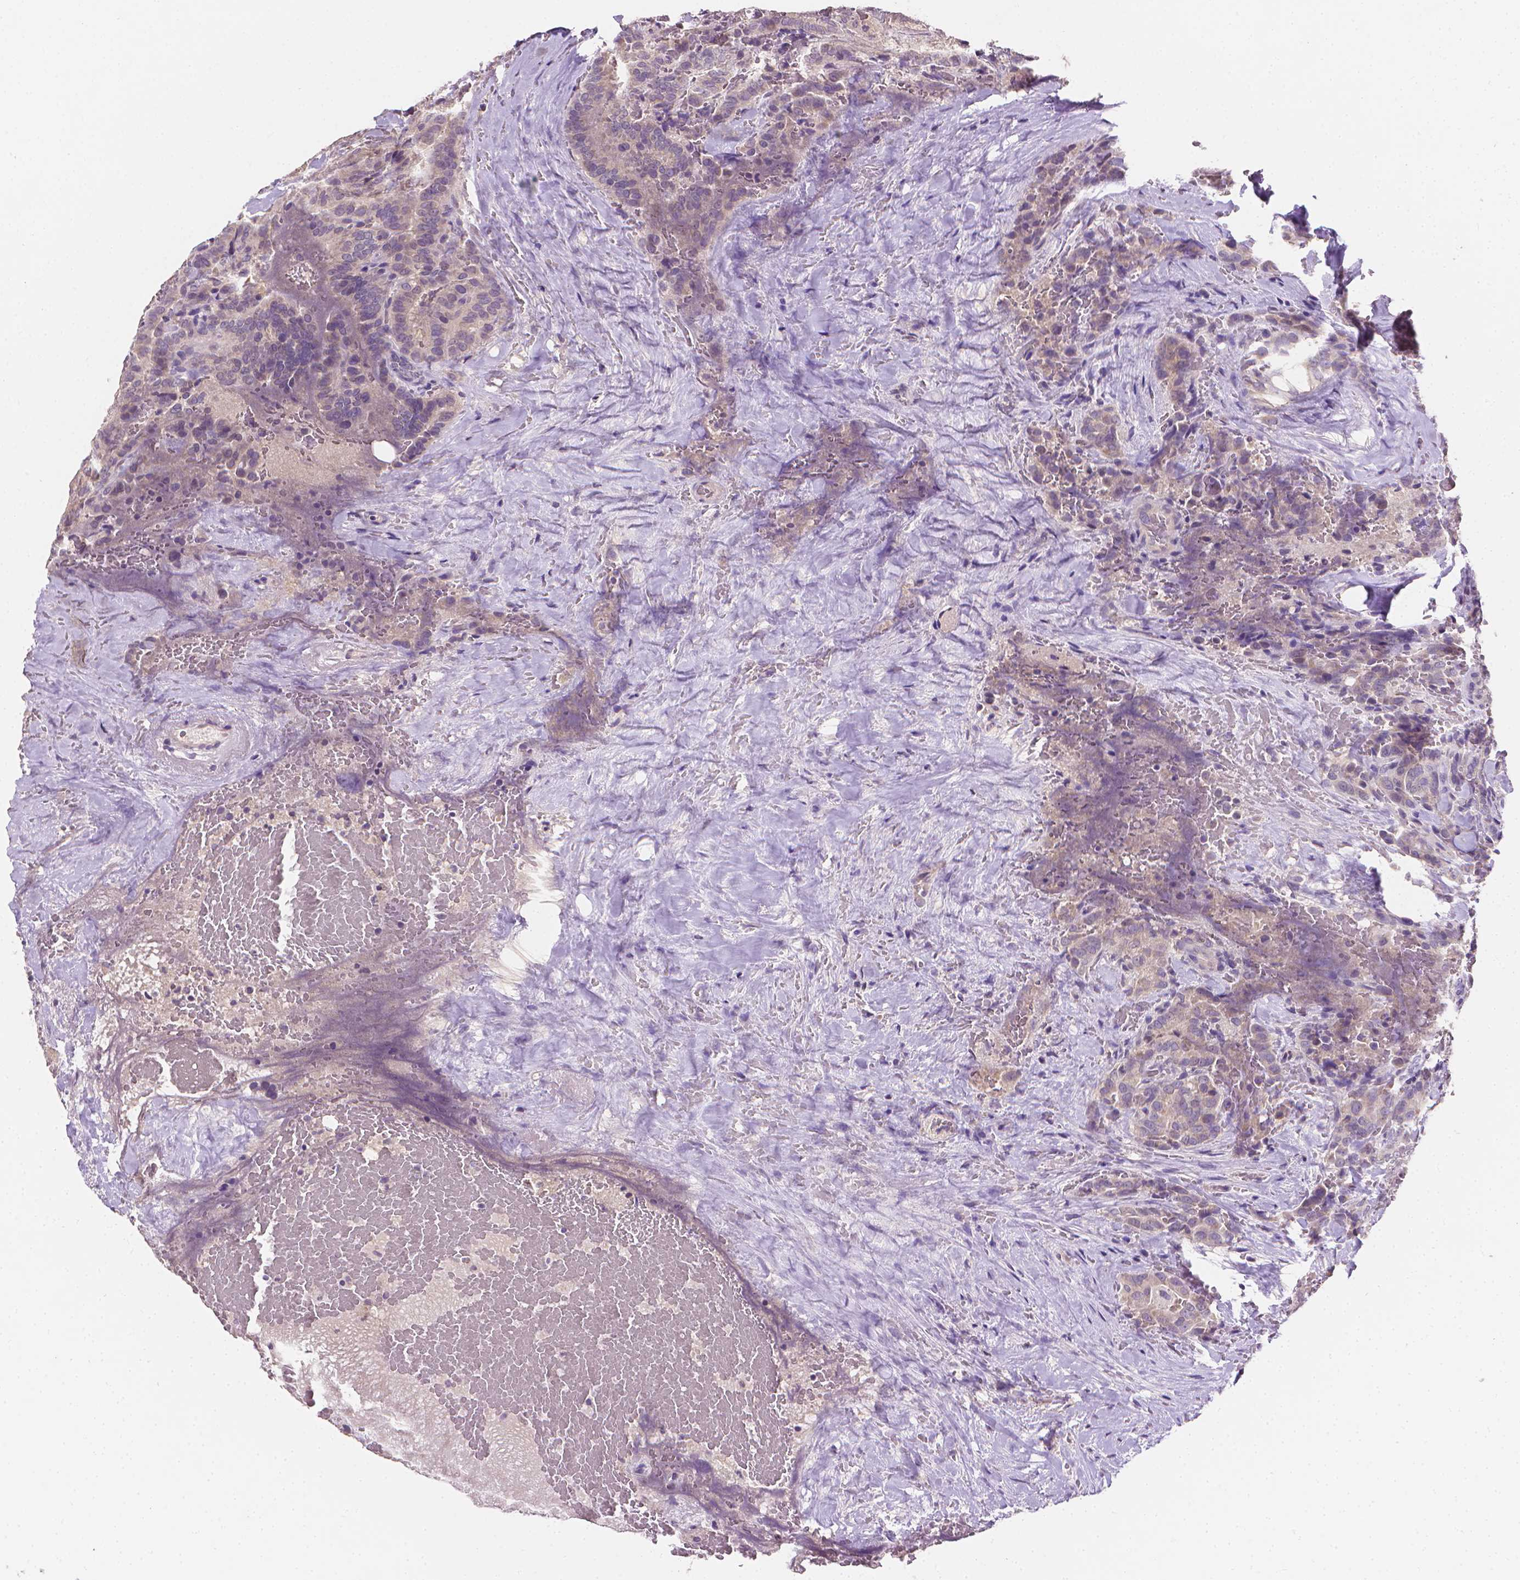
{"staining": {"intensity": "negative", "quantity": "none", "location": "none"}, "tissue": "thyroid cancer", "cell_type": "Tumor cells", "image_type": "cancer", "snomed": [{"axis": "morphology", "description": "Papillary adenocarcinoma, NOS"}, {"axis": "topography", "description": "Thyroid gland"}], "caption": "Immunohistochemistry micrograph of human papillary adenocarcinoma (thyroid) stained for a protein (brown), which displays no staining in tumor cells.", "gene": "FASN", "patient": {"sex": "male", "age": 61}}